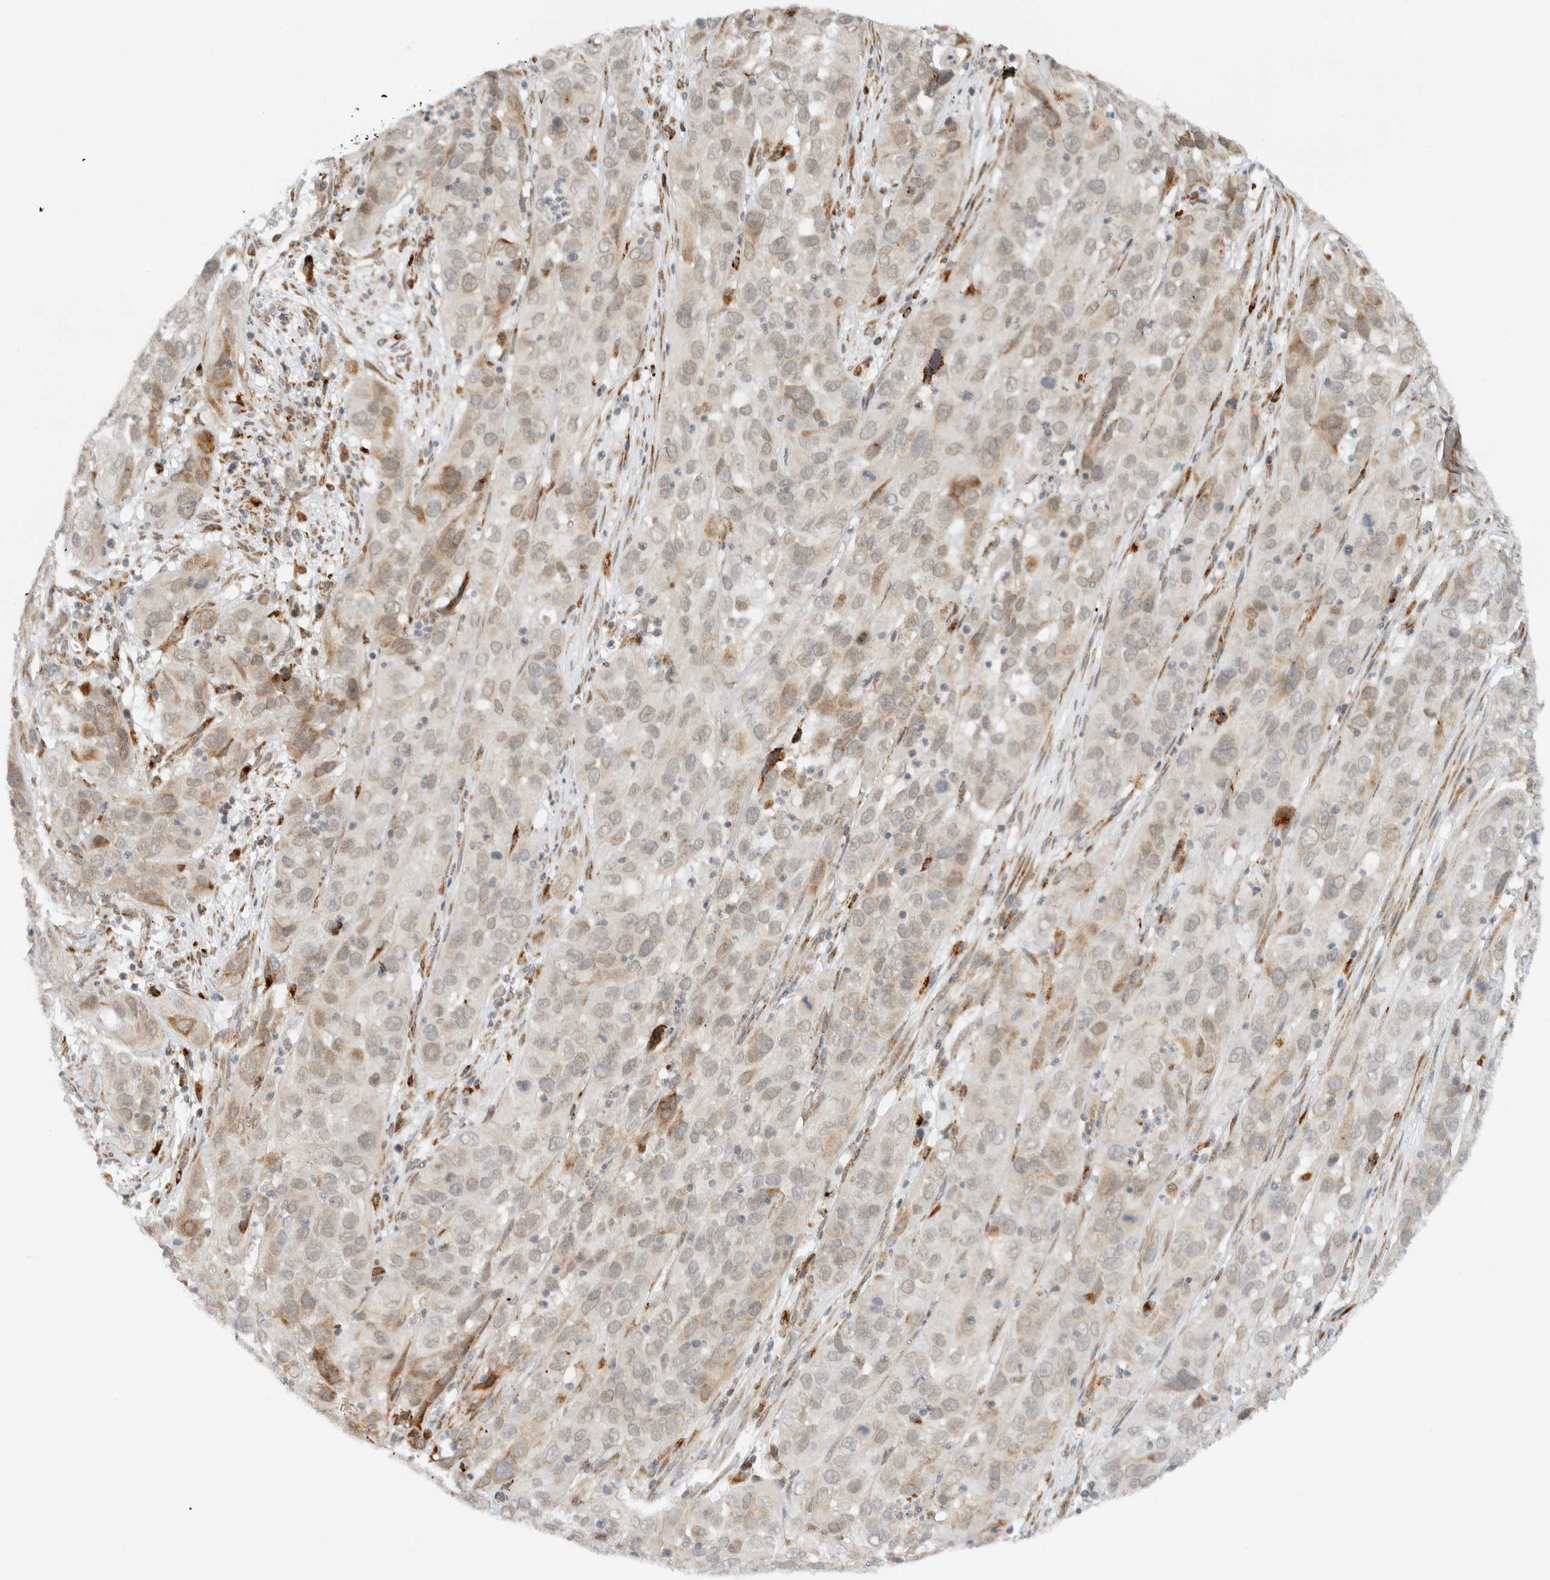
{"staining": {"intensity": "weak", "quantity": "<25%", "location": "cytoplasmic/membranous"}, "tissue": "cervical cancer", "cell_type": "Tumor cells", "image_type": "cancer", "snomed": [{"axis": "morphology", "description": "Squamous cell carcinoma, NOS"}, {"axis": "topography", "description": "Cervix"}], "caption": "Immunohistochemistry (IHC) histopathology image of neoplastic tissue: squamous cell carcinoma (cervical) stained with DAB (3,3'-diaminobenzidine) shows no significant protein staining in tumor cells.", "gene": "ITPRID1", "patient": {"sex": "female", "age": 32}}